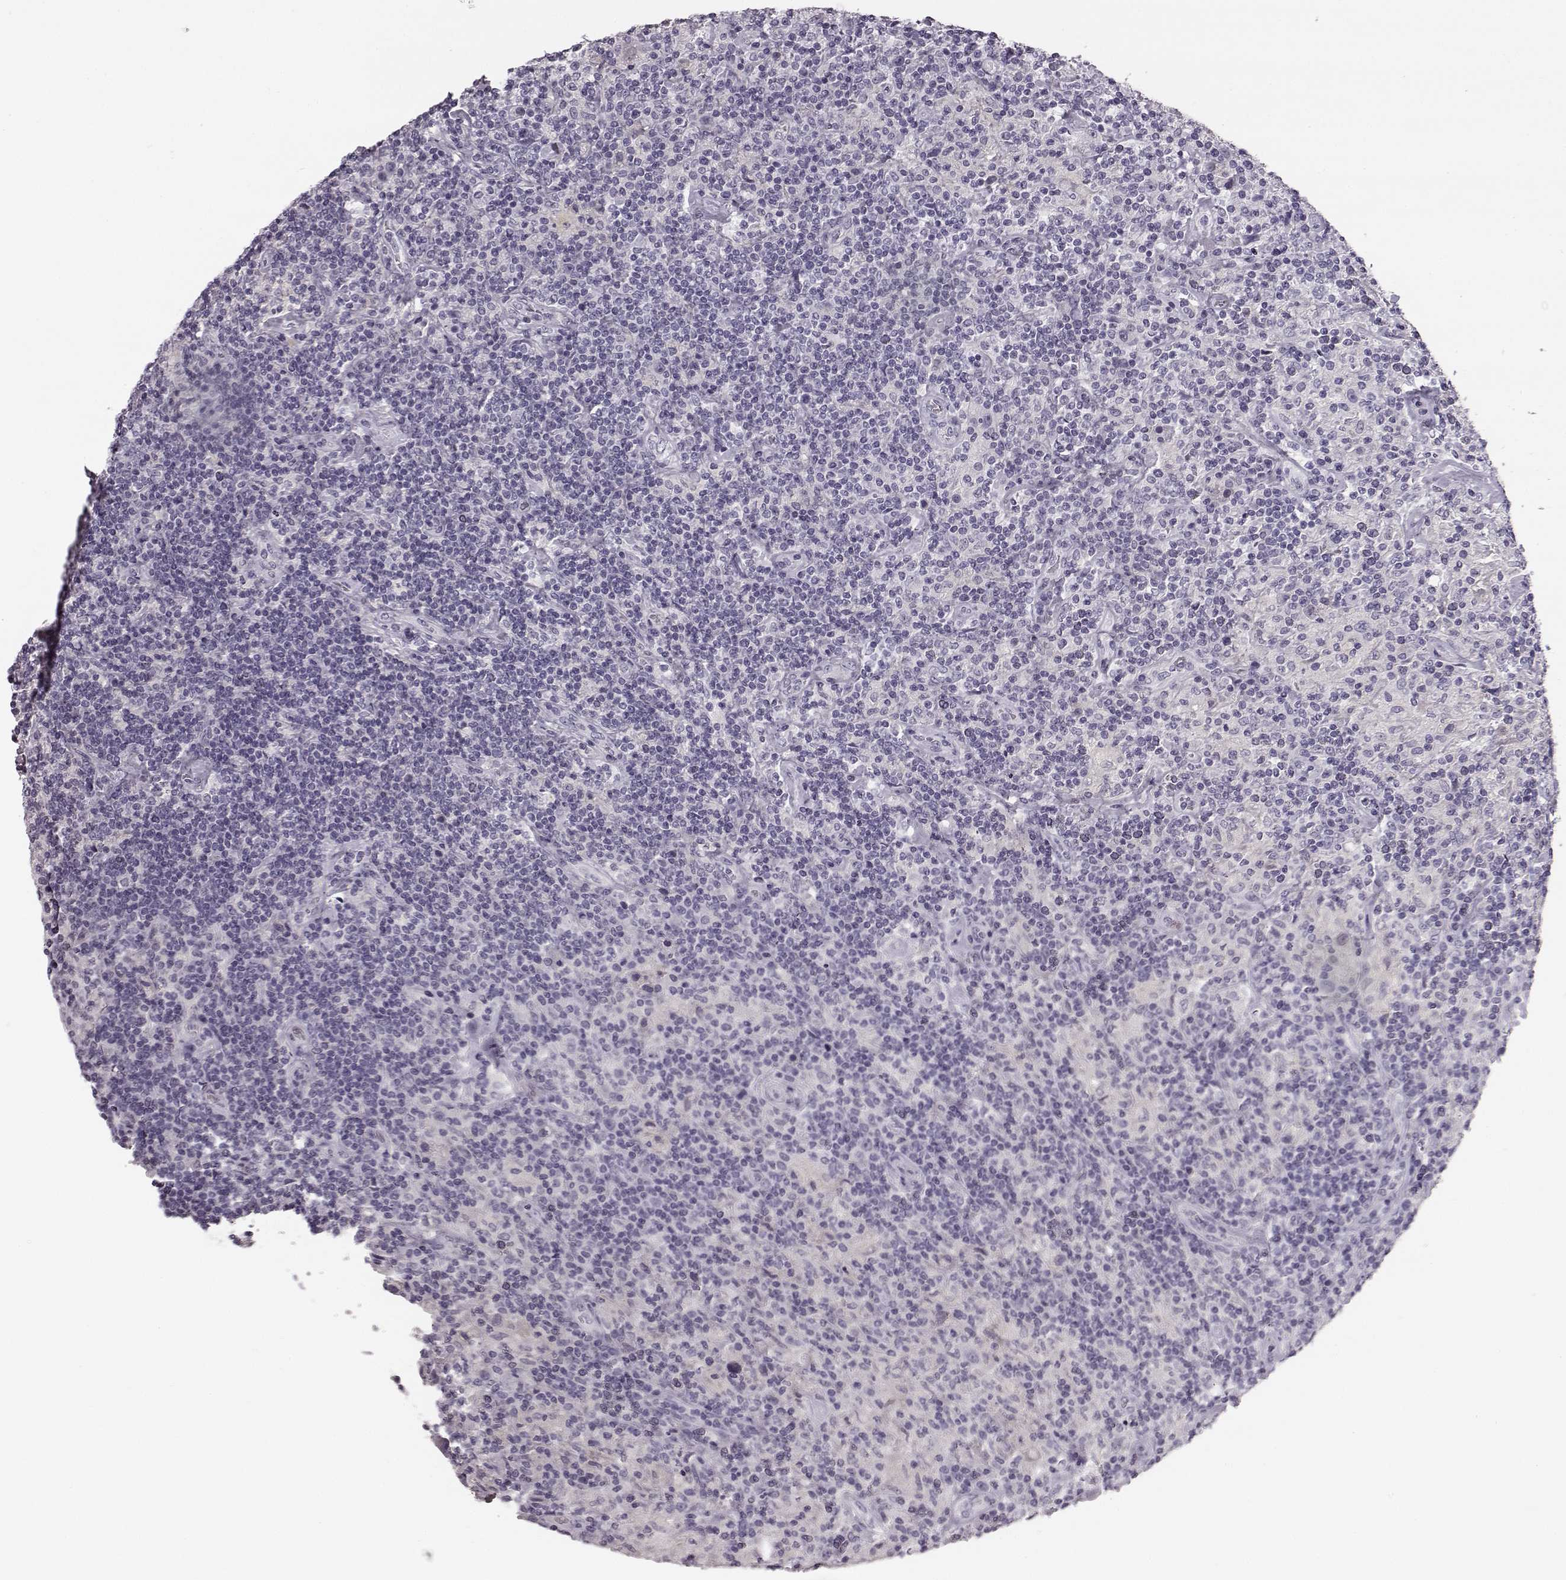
{"staining": {"intensity": "negative", "quantity": "none", "location": "none"}, "tissue": "lymphoma", "cell_type": "Tumor cells", "image_type": "cancer", "snomed": [{"axis": "morphology", "description": "Hodgkin's disease, NOS"}, {"axis": "topography", "description": "Lymph node"}], "caption": "Protein analysis of Hodgkin's disease exhibits no significant expression in tumor cells.", "gene": "KIAA0319", "patient": {"sex": "male", "age": 70}}